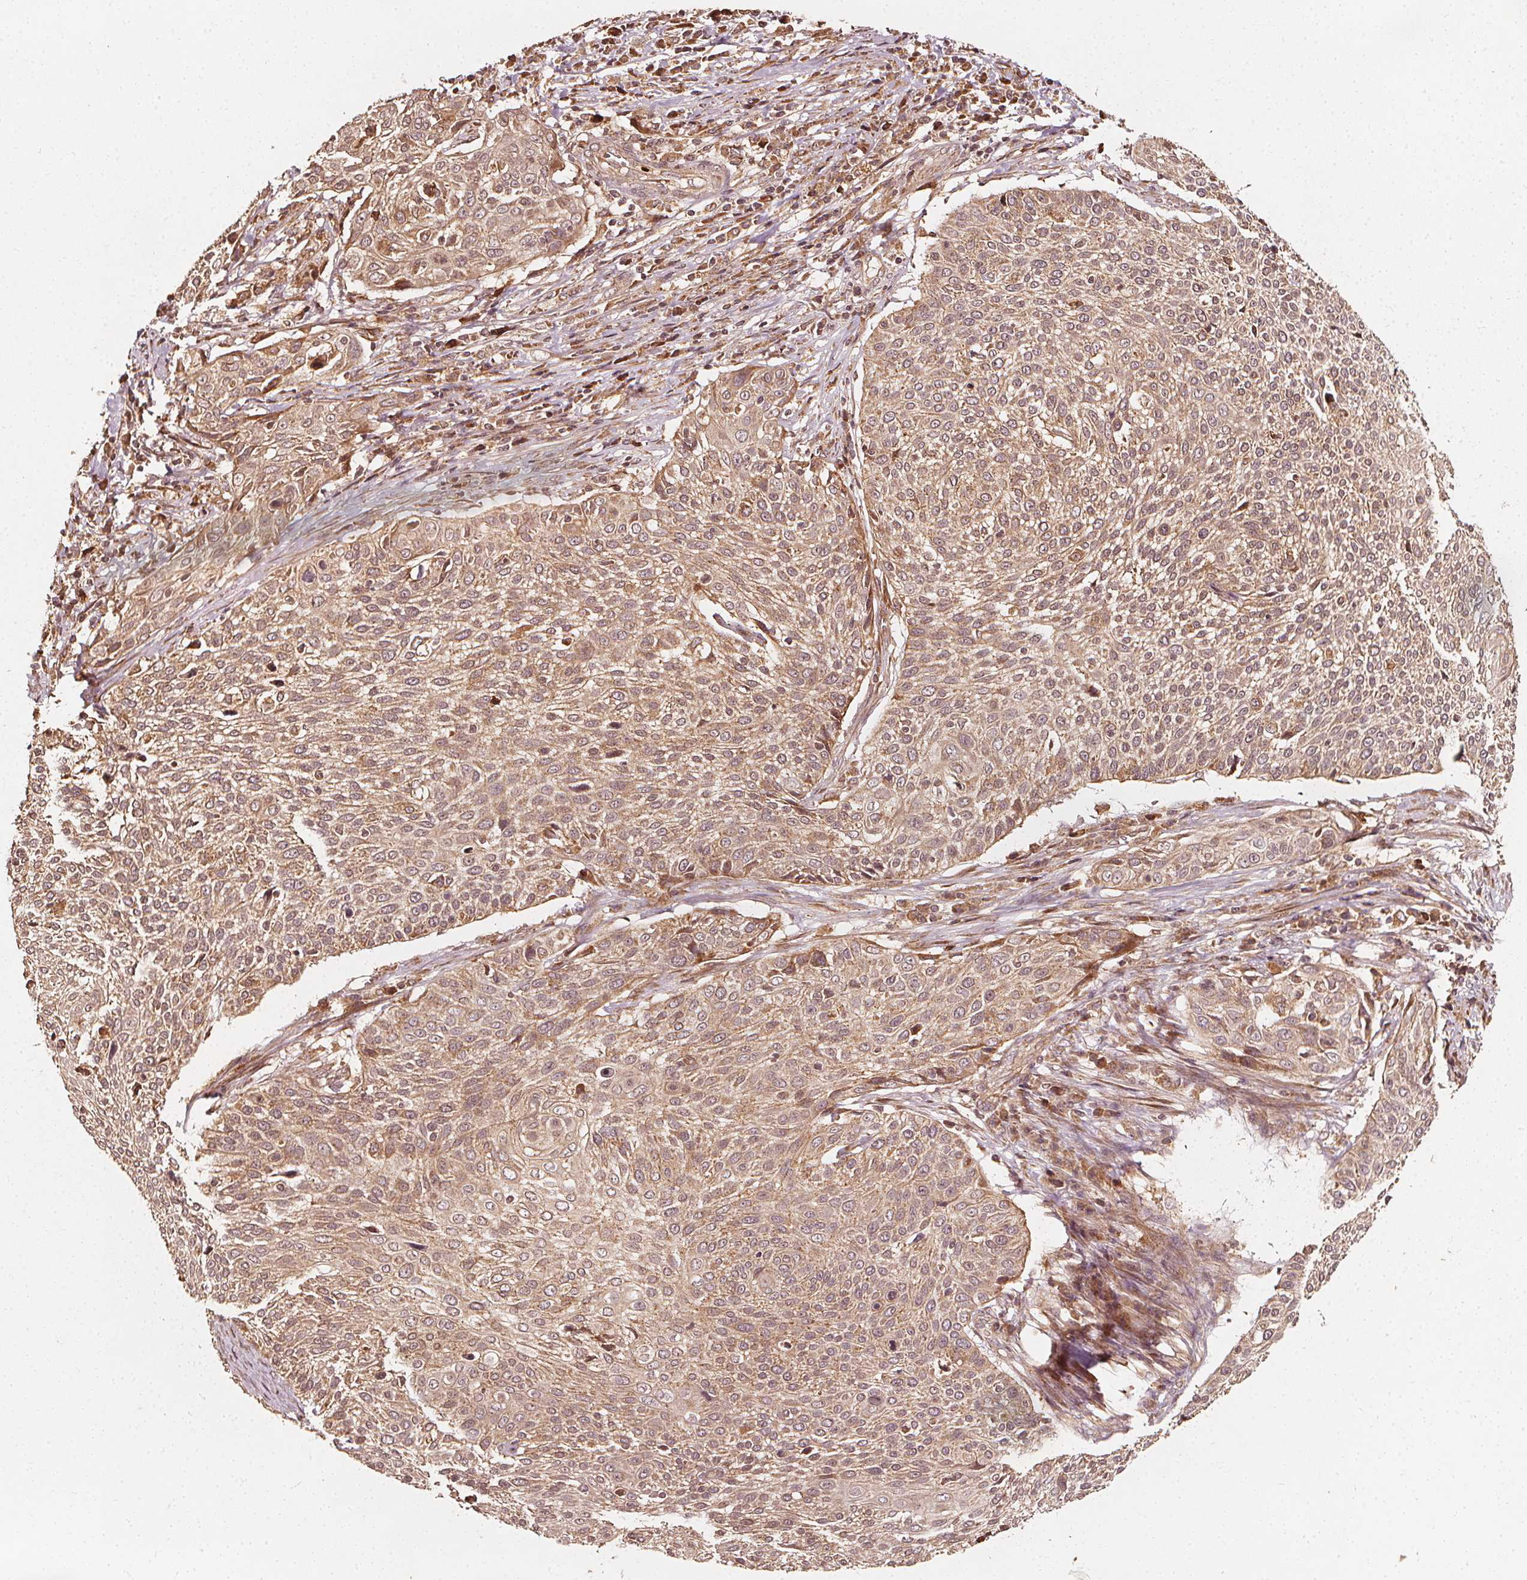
{"staining": {"intensity": "moderate", "quantity": ">75%", "location": "cytoplasmic/membranous"}, "tissue": "cervical cancer", "cell_type": "Tumor cells", "image_type": "cancer", "snomed": [{"axis": "morphology", "description": "Squamous cell carcinoma, NOS"}, {"axis": "topography", "description": "Cervix"}], "caption": "Brown immunohistochemical staining in human cervical cancer (squamous cell carcinoma) demonstrates moderate cytoplasmic/membranous expression in about >75% of tumor cells.", "gene": "NPC1", "patient": {"sex": "female", "age": 31}}